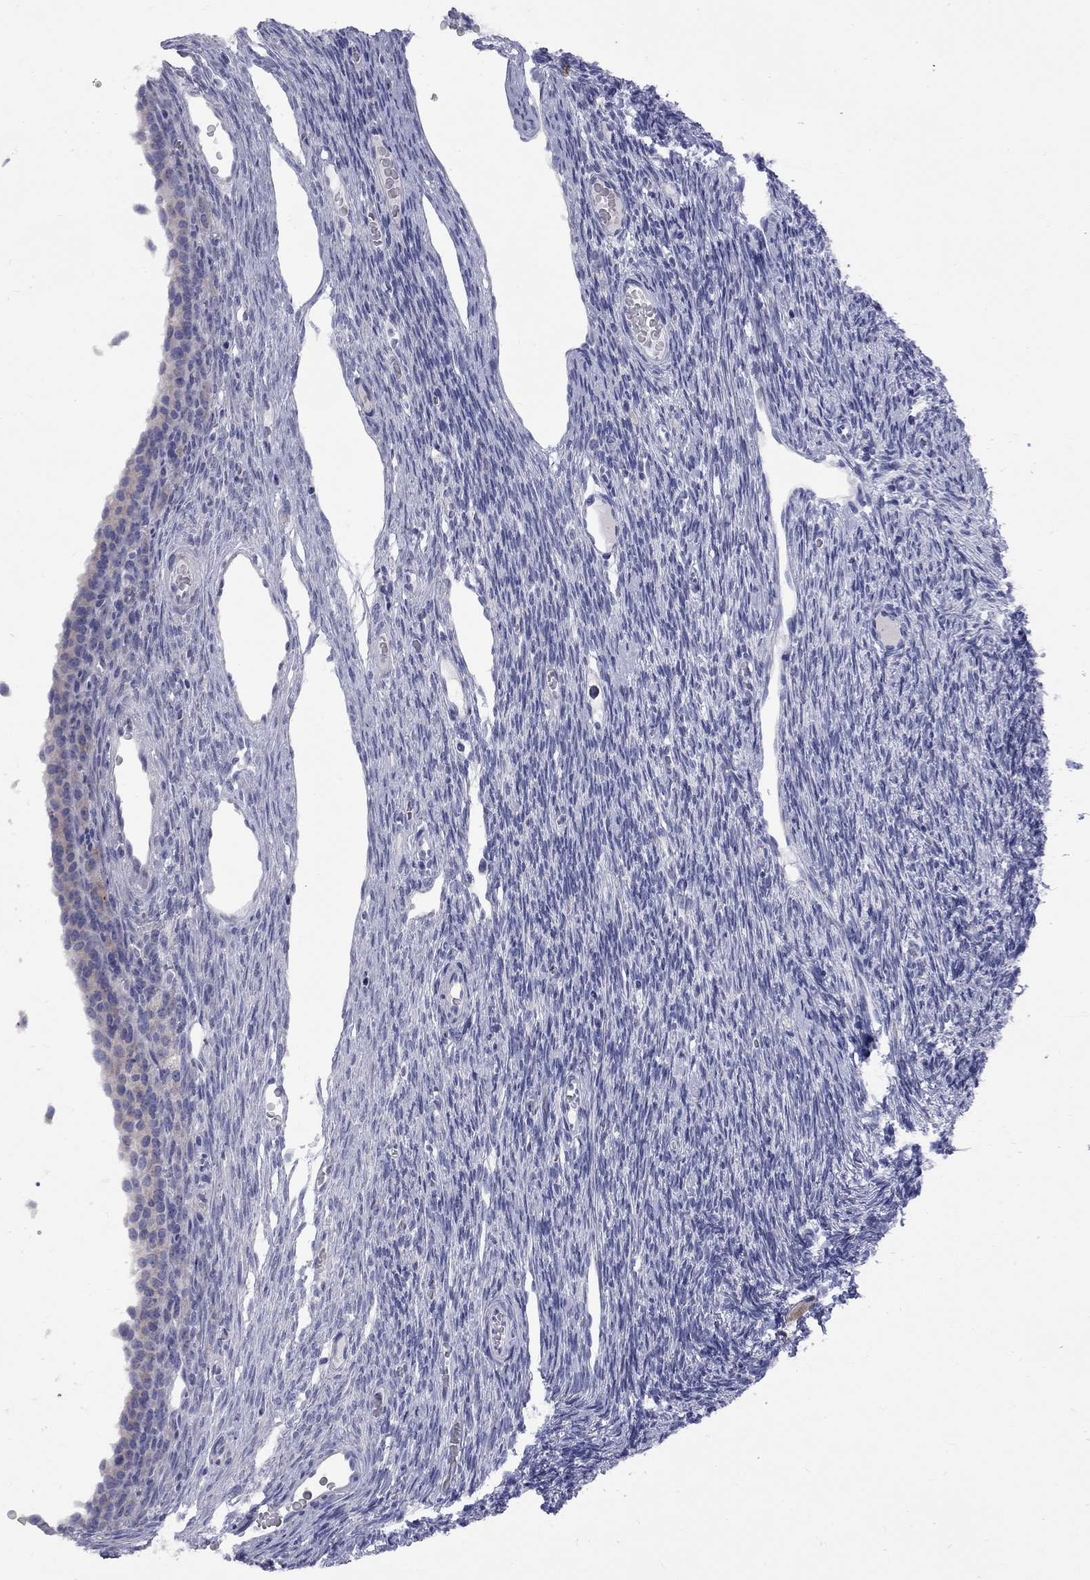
{"staining": {"intensity": "negative", "quantity": "none", "location": "none"}, "tissue": "ovary", "cell_type": "Follicle cells", "image_type": "normal", "snomed": [{"axis": "morphology", "description": "Normal tissue, NOS"}, {"axis": "topography", "description": "Ovary"}], "caption": "High magnification brightfield microscopy of unremarkable ovary stained with DAB (3,3'-diaminobenzidine) (brown) and counterstained with hematoxylin (blue): follicle cells show no significant expression. (Stains: DAB IHC with hematoxylin counter stain, Microscopy: brightfield microscopy at high magnification).", "gene": "ABCB4", "patient": {"sex": "female", "age": 27}}